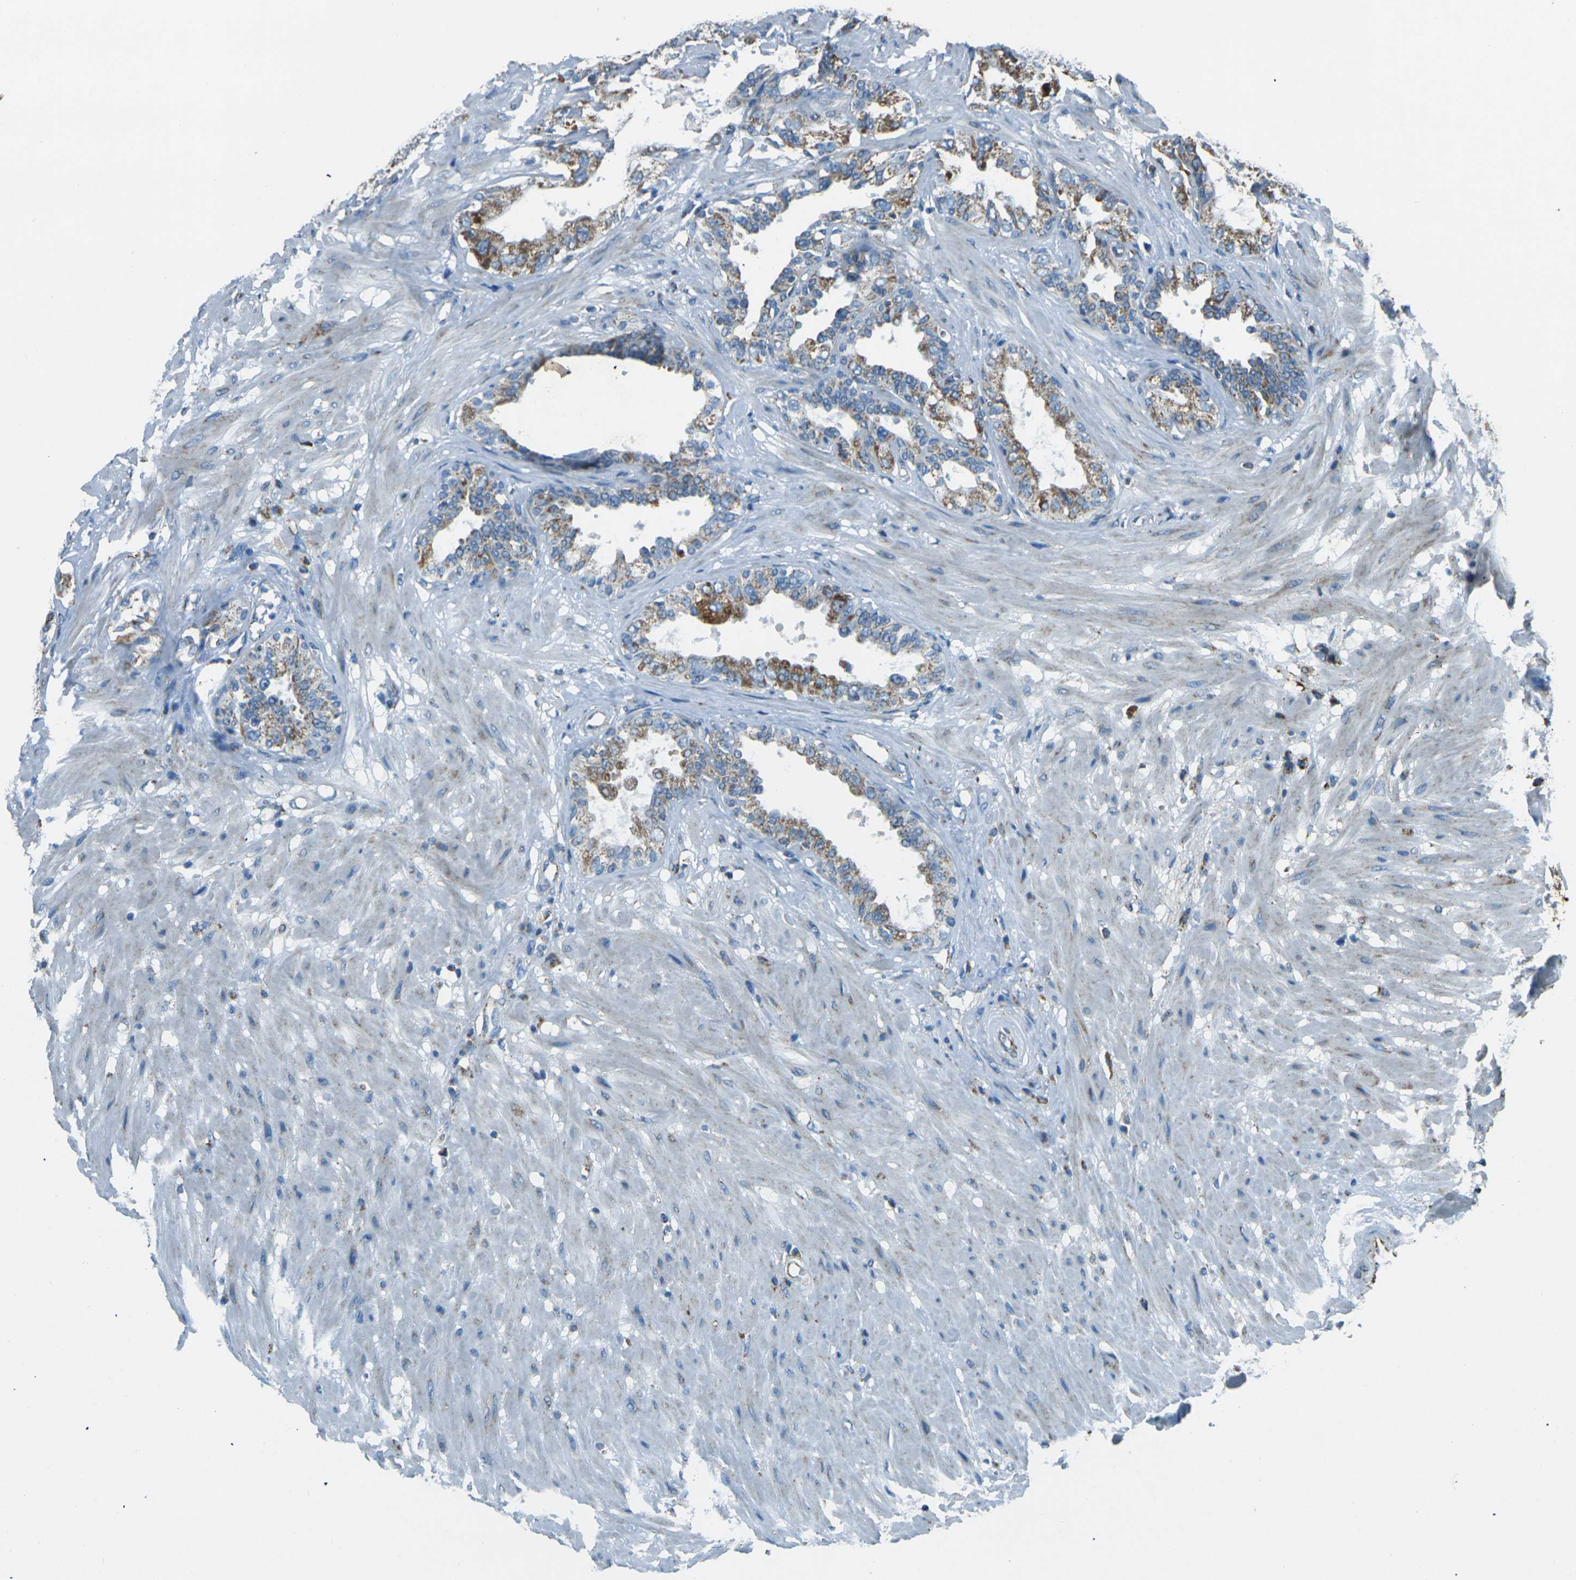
{"staining": {"intensity": "moderate", "quantity": ">75%", "location": "cytoplasmic/membranous"}, "tissue": "seminal vesicle", "cell_type": "Glandular cells", "image_type": "normal", "snomed": [{"axis": "morphology", "description": "Normal tissue, NOS"}, {"axis": "topography", "description": "Seminal veicle"}], "caption": "Immunohistochemistry image of normal seminal vesicle stained for a protein (brown), which displays medium levels of moderate cytoplasmic/membranous staining in about >75% of glandular cells.", "gene": "IRF3", "patient": {"sex": "male", "age": 61}}